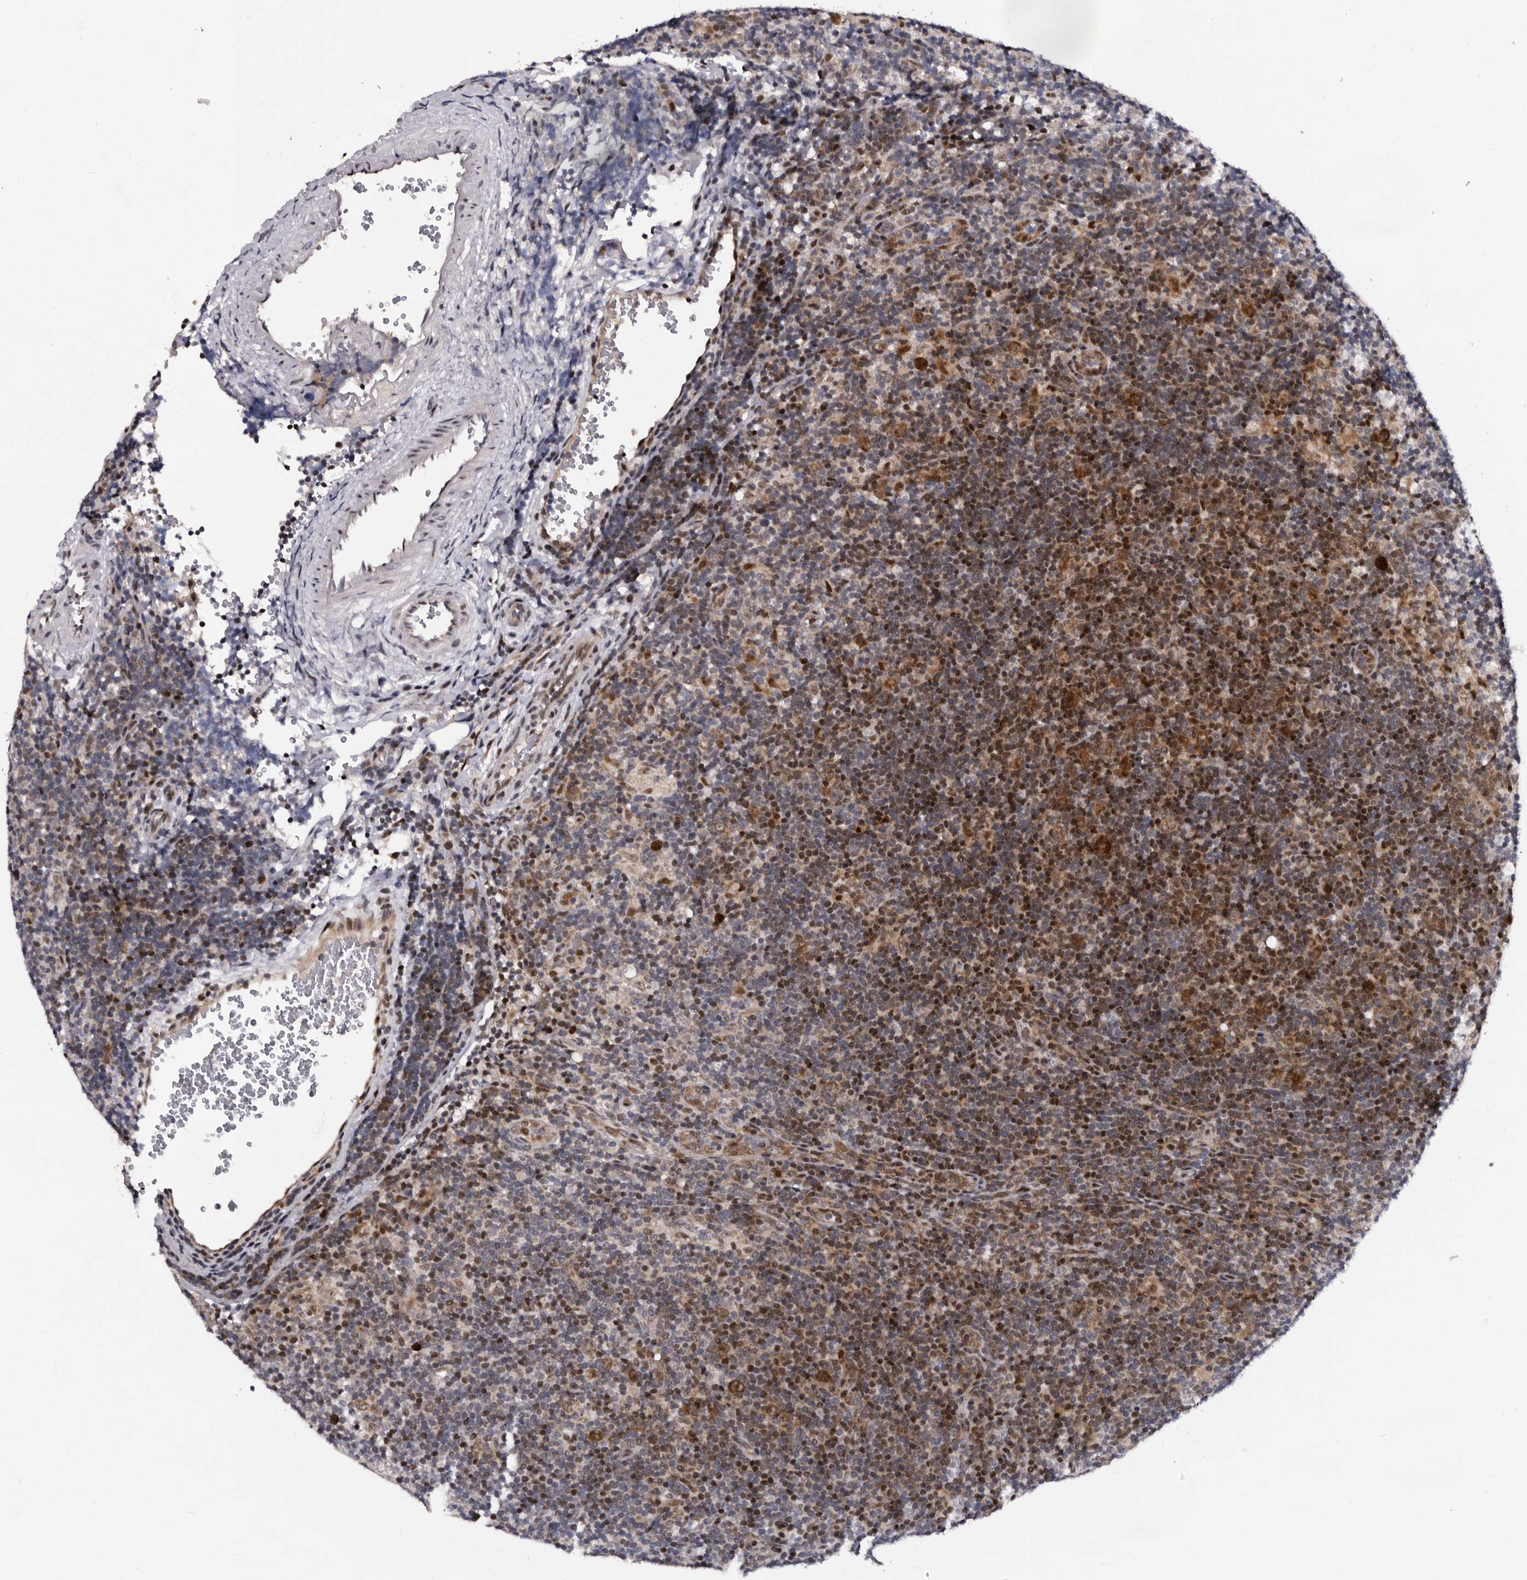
{"staining": {"intensity": "moderate", "quantity": ">75%", "location": "cytoplasmic/membranous,nuclear"}, "tissue": "lymphoma", "cell_type": "Tumor cells", "image_type": "cancer", "snomed": [{"axis": "morphology", "description": "Hodgkin's disease, NOS"}, {"axis": "topography", "description": "Lymph node"}], "caption": "IHC photomicrograph of neoplastic tissue: human lymphoma stained using immunohistochemistry displays medium levels of moderate protein expression localized specifically in the cytoplasmic/membranous and nuclear of tumor cells, appearing as a cytoplasmic/membranous and nuclear brown color.", "gene": "TNKS", "patient": {"sex": "female", "age": 57}}